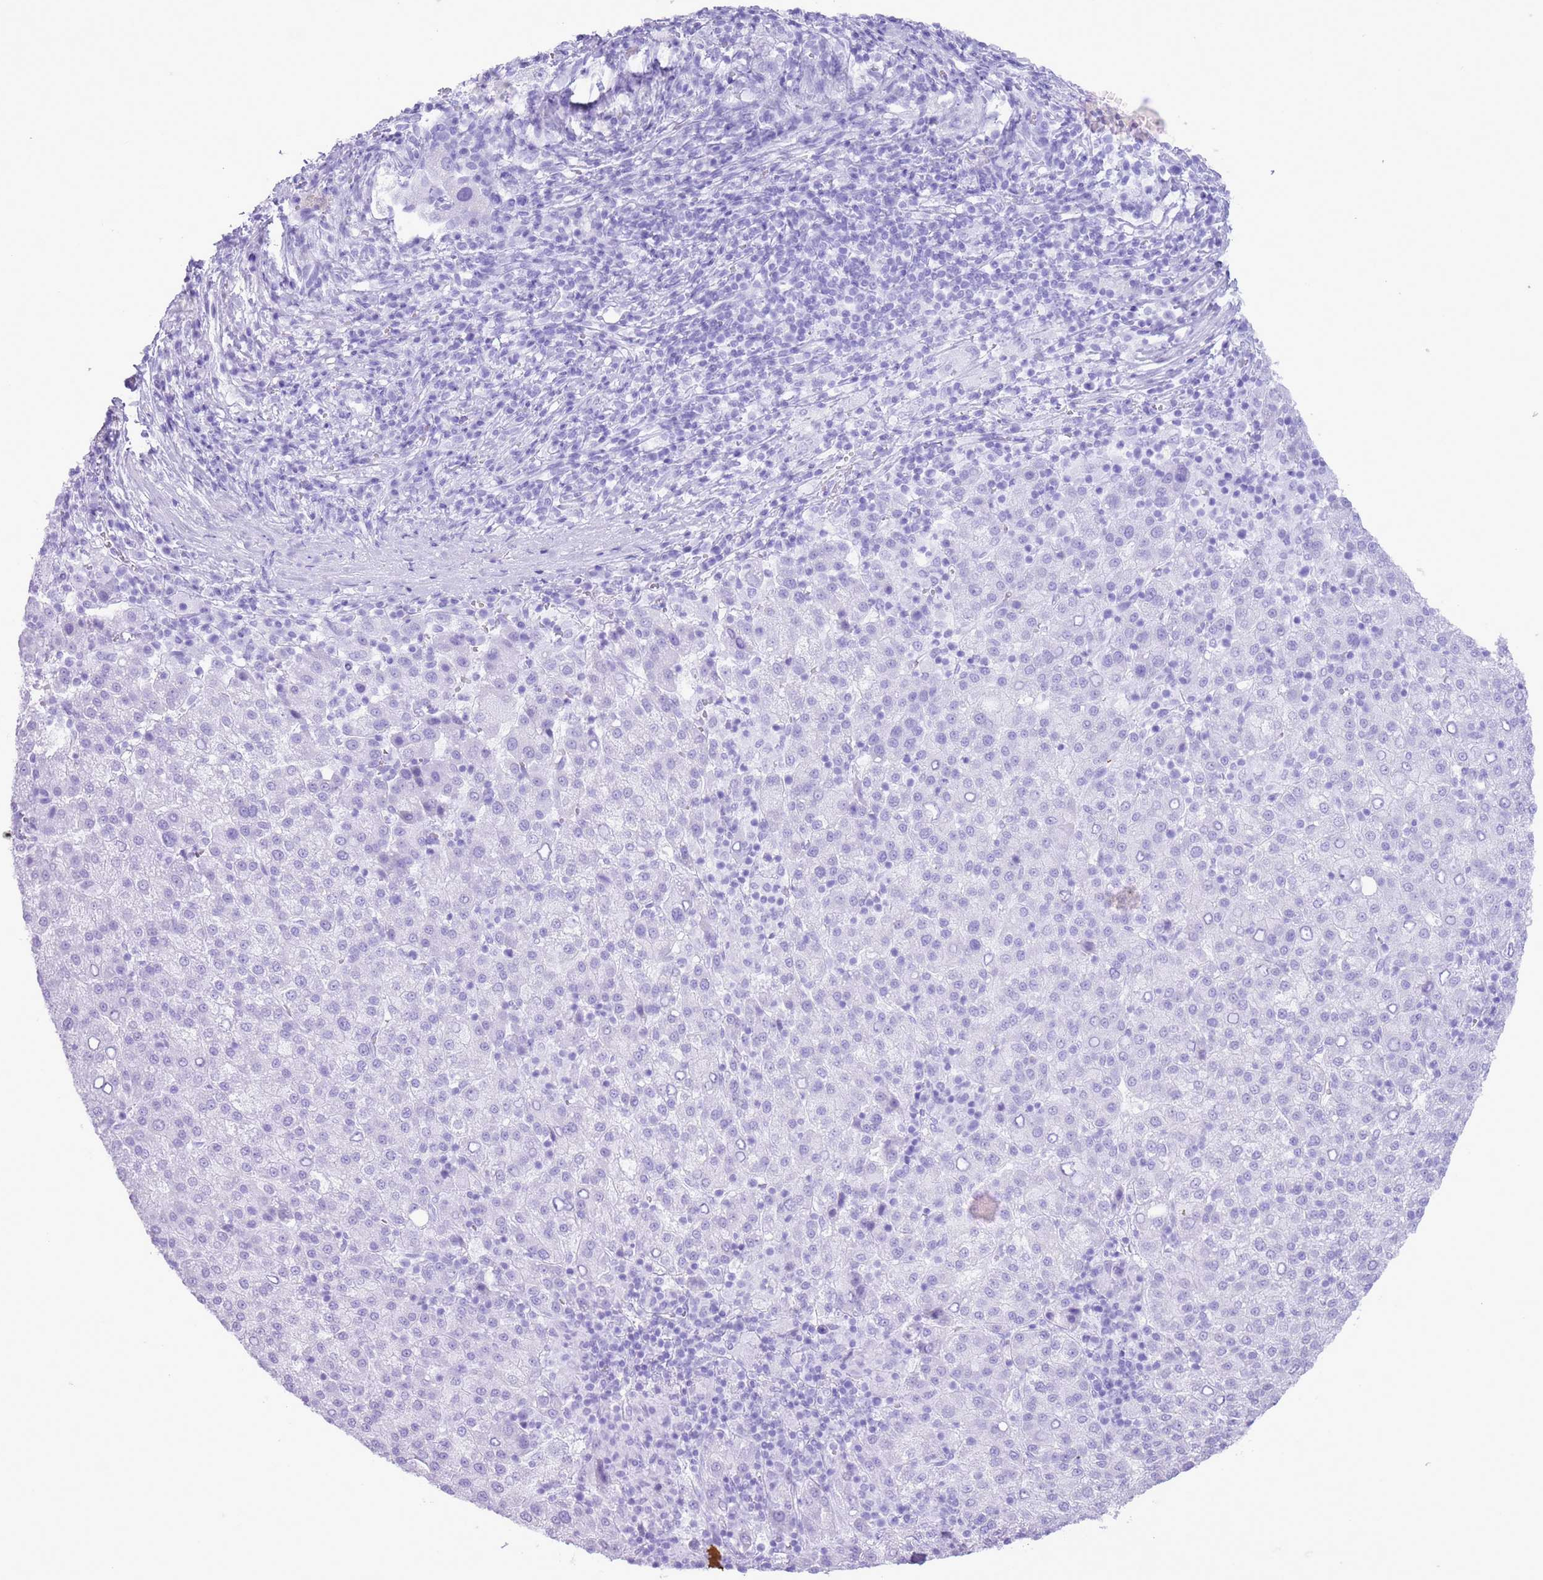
{"staining": {"intensity": "negative", "quantity": "none", "location": "none"}, "tissue": "liver cancer", "cell_type": "Tumor cells", "image_type": "cancer", "snomed": [{"axis": "morphology", "description": "Carcinoma, Hepatocellular, NOS"}, {"axis": "topography", "description": "Liver"}], "caption": "Histopathology image shows no protein positivity in tumor cells of liver cancer (hepatocellular carcinoma) tissue. (DAB (3,3'-diaminobenzidine) IHC visualized using brightfield microscopy, high magnification).", "gene": "GMNN", "patient": {"sex": "female", "age": 58}}